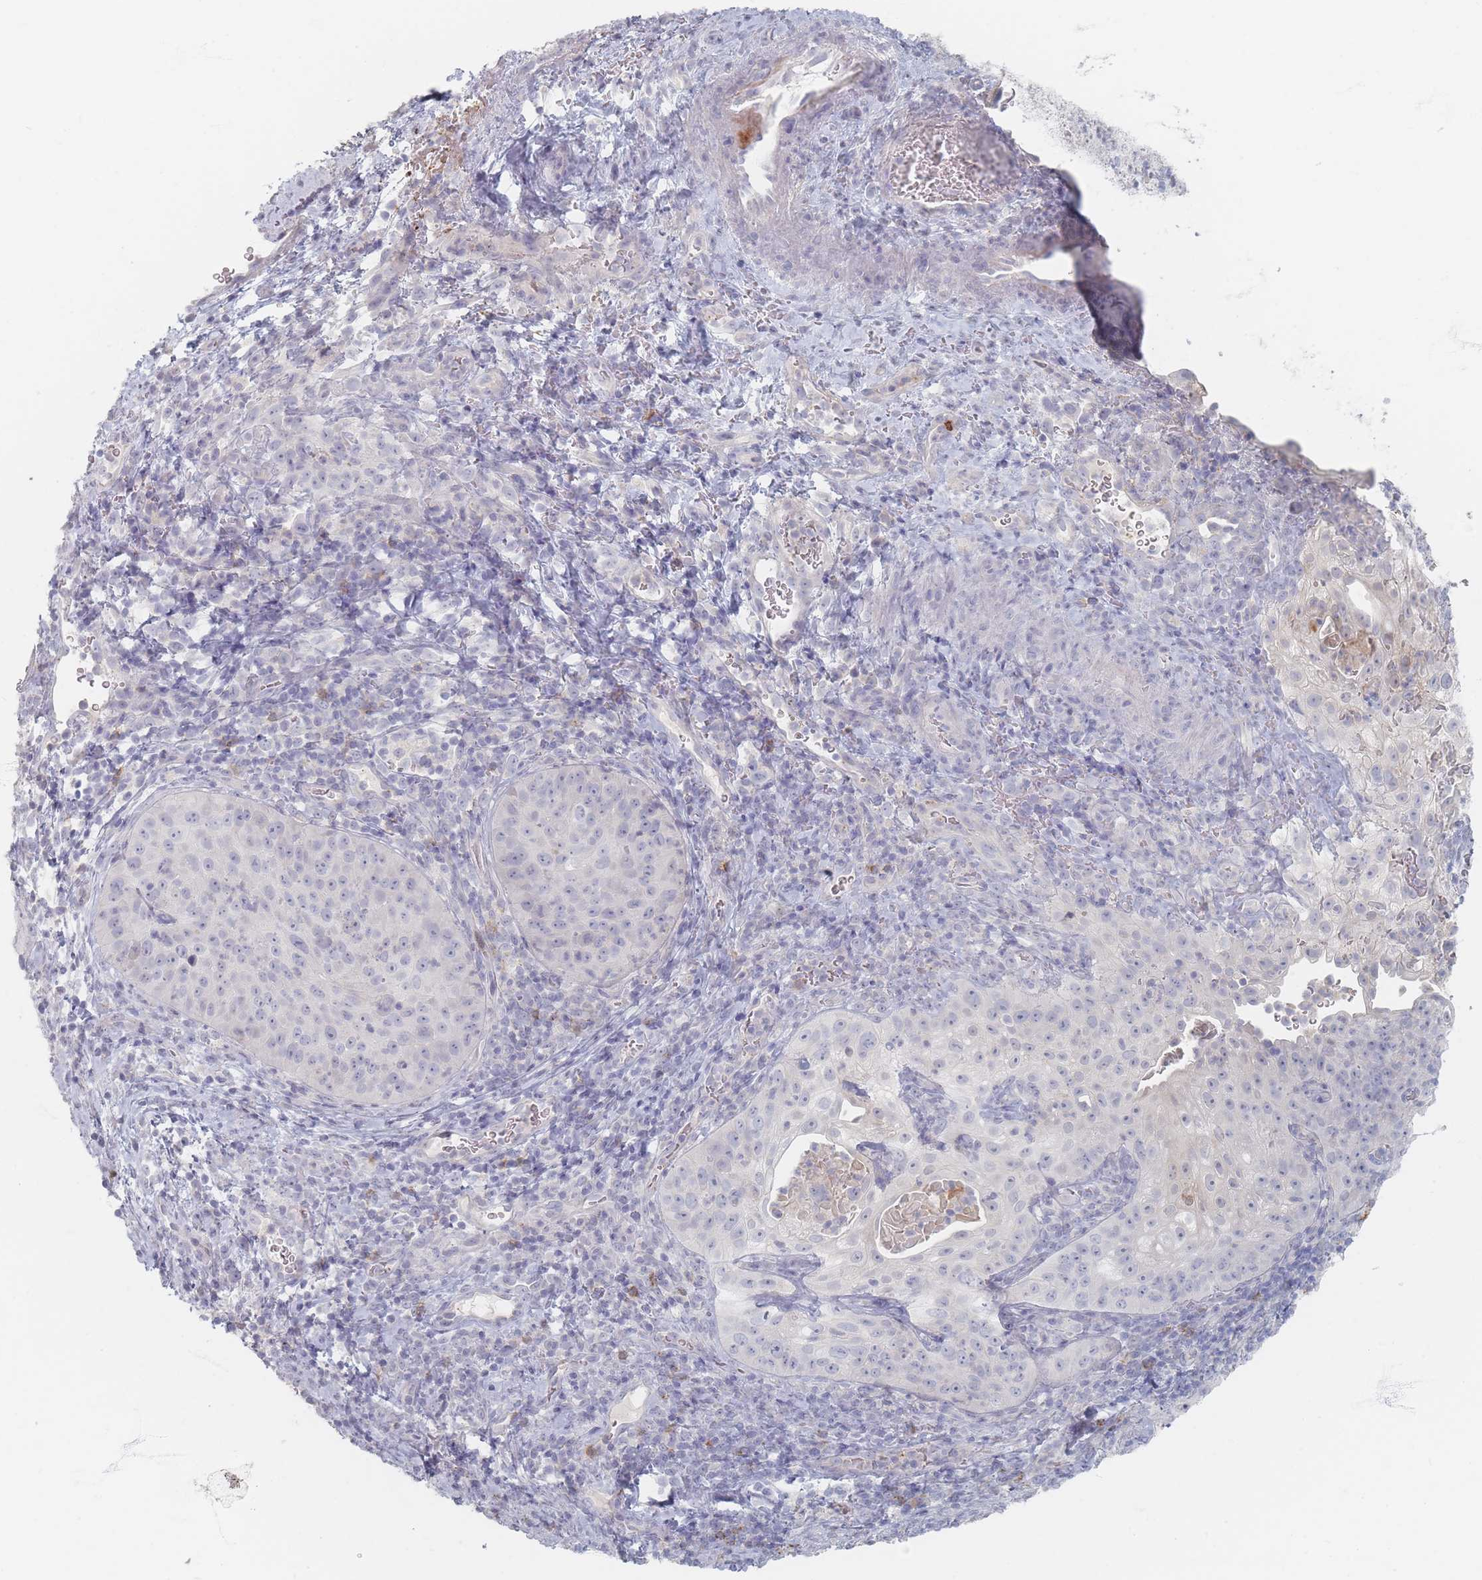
{"staining": {"intensity": "negative", "quantity": "none", "location": "none"}, "tissue": "cervical cancer", "cell_type": "Tumor cells", "image_type": "cancer", "snomed": [{"axis": "morphology", "description": "Squamous cell carcinoma, NOS"}, {"axis": "topography", "description": "Cervix"}], "caption": "High power microscopy photomicrograph of an immunohistochemistry image of cervical squamous cell carcinoma, revealing no significant positivity in tumor cells.", "gene": "CD37", "patient": {"sex": "female", "age": 52}}